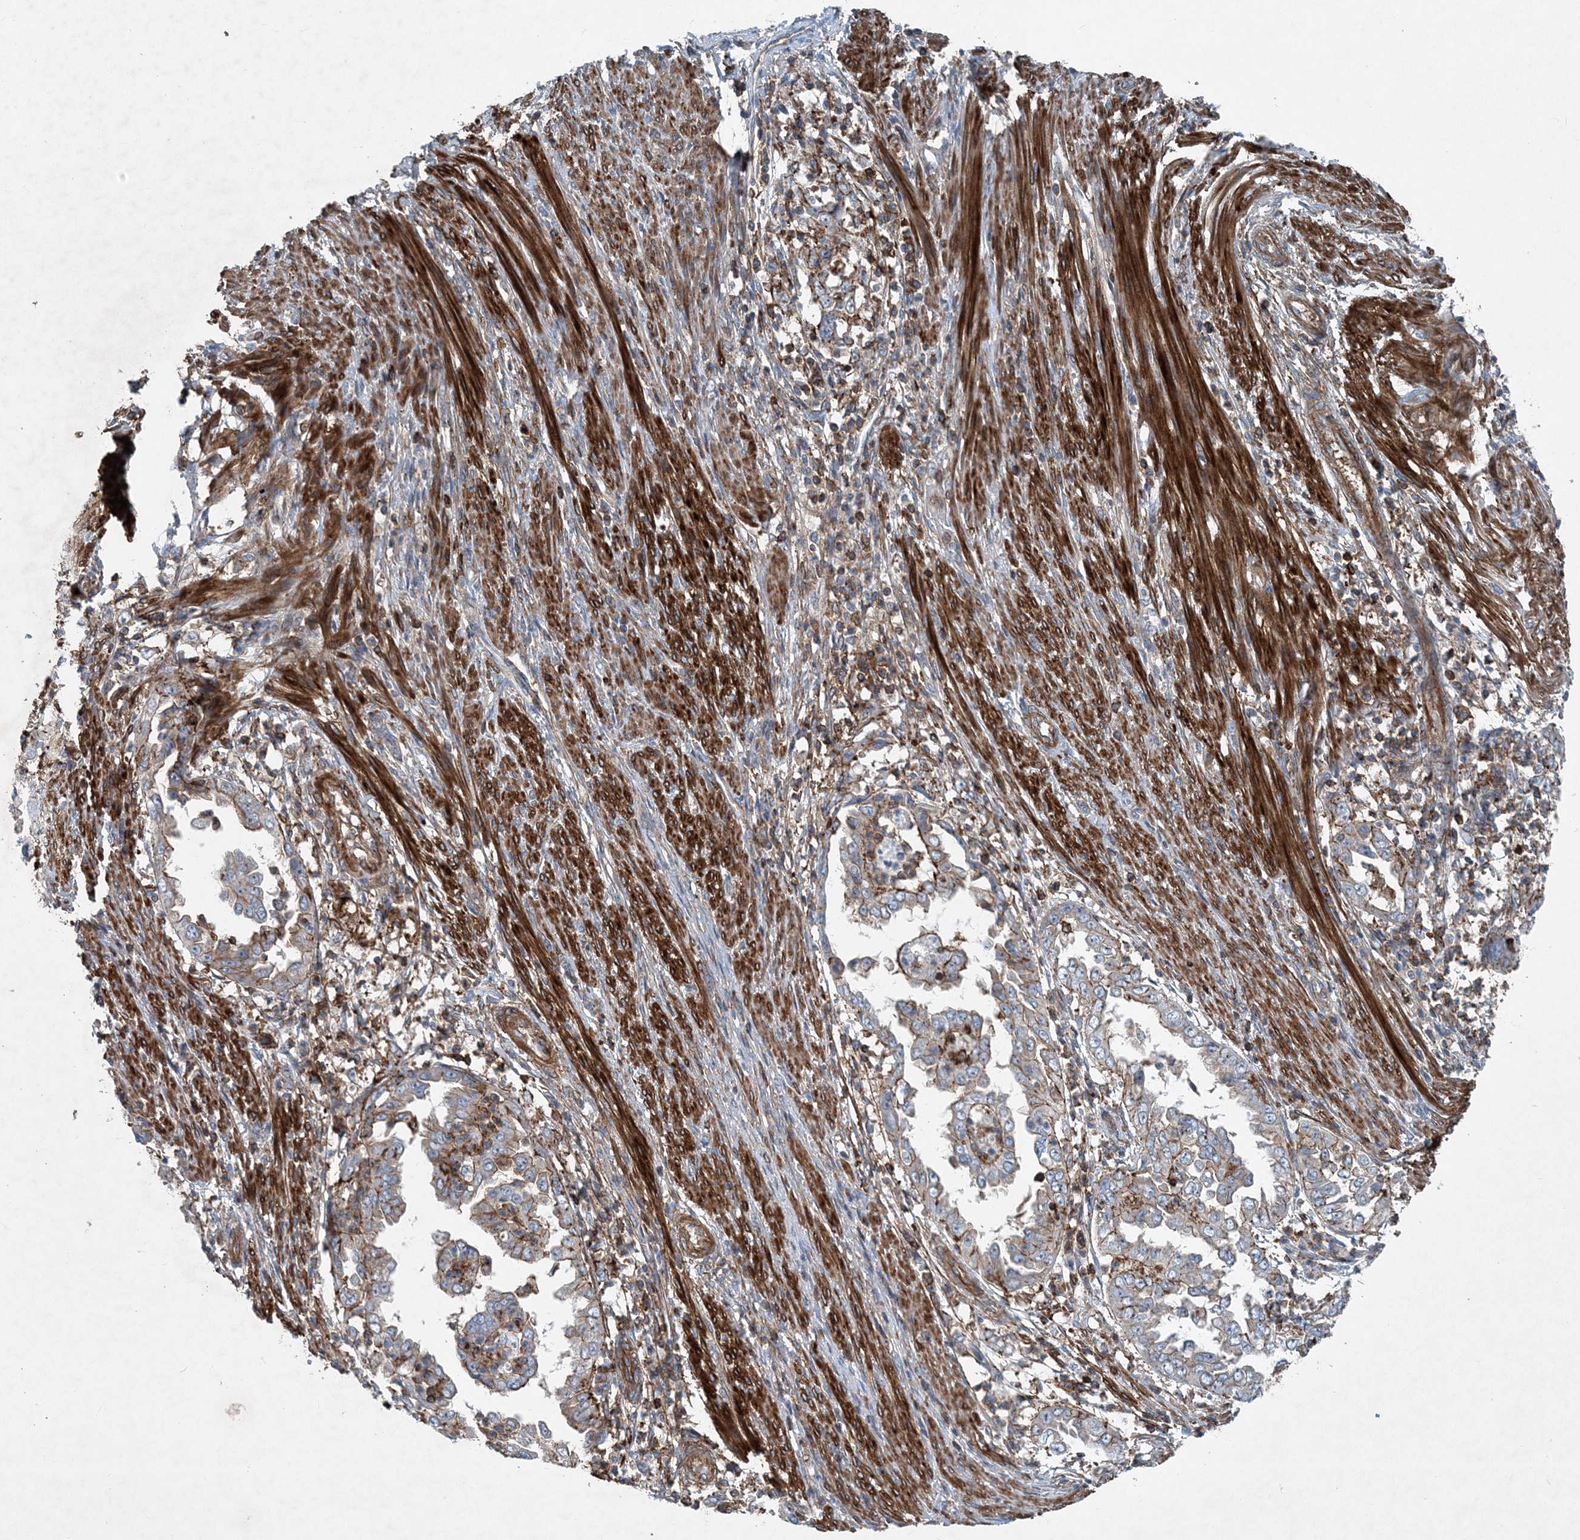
{"staining": {"intensity": "moderate", "quantity": "25%-75%", "location": "cytoplasmic/membranous"}, "tissue": "endometrial cancer", "cell_type": "Tumor cells", "image_type": "cancer", "snomed": [{"axis": "morphology", "description": "Adenocarcinoma, NOS"}, {"axis": "topography", "description": "Endometrium"}], "caption": "A micrograph of endometrial adenocarcinoma stained for a protein exhibits moderate cytoplasmic/membranous brown staining in tumor cells. (DAB IHC with brightfield microscopy, high magnification).", "gene": "DGUOK", "patient": {"sex": "female", "age": 85}}